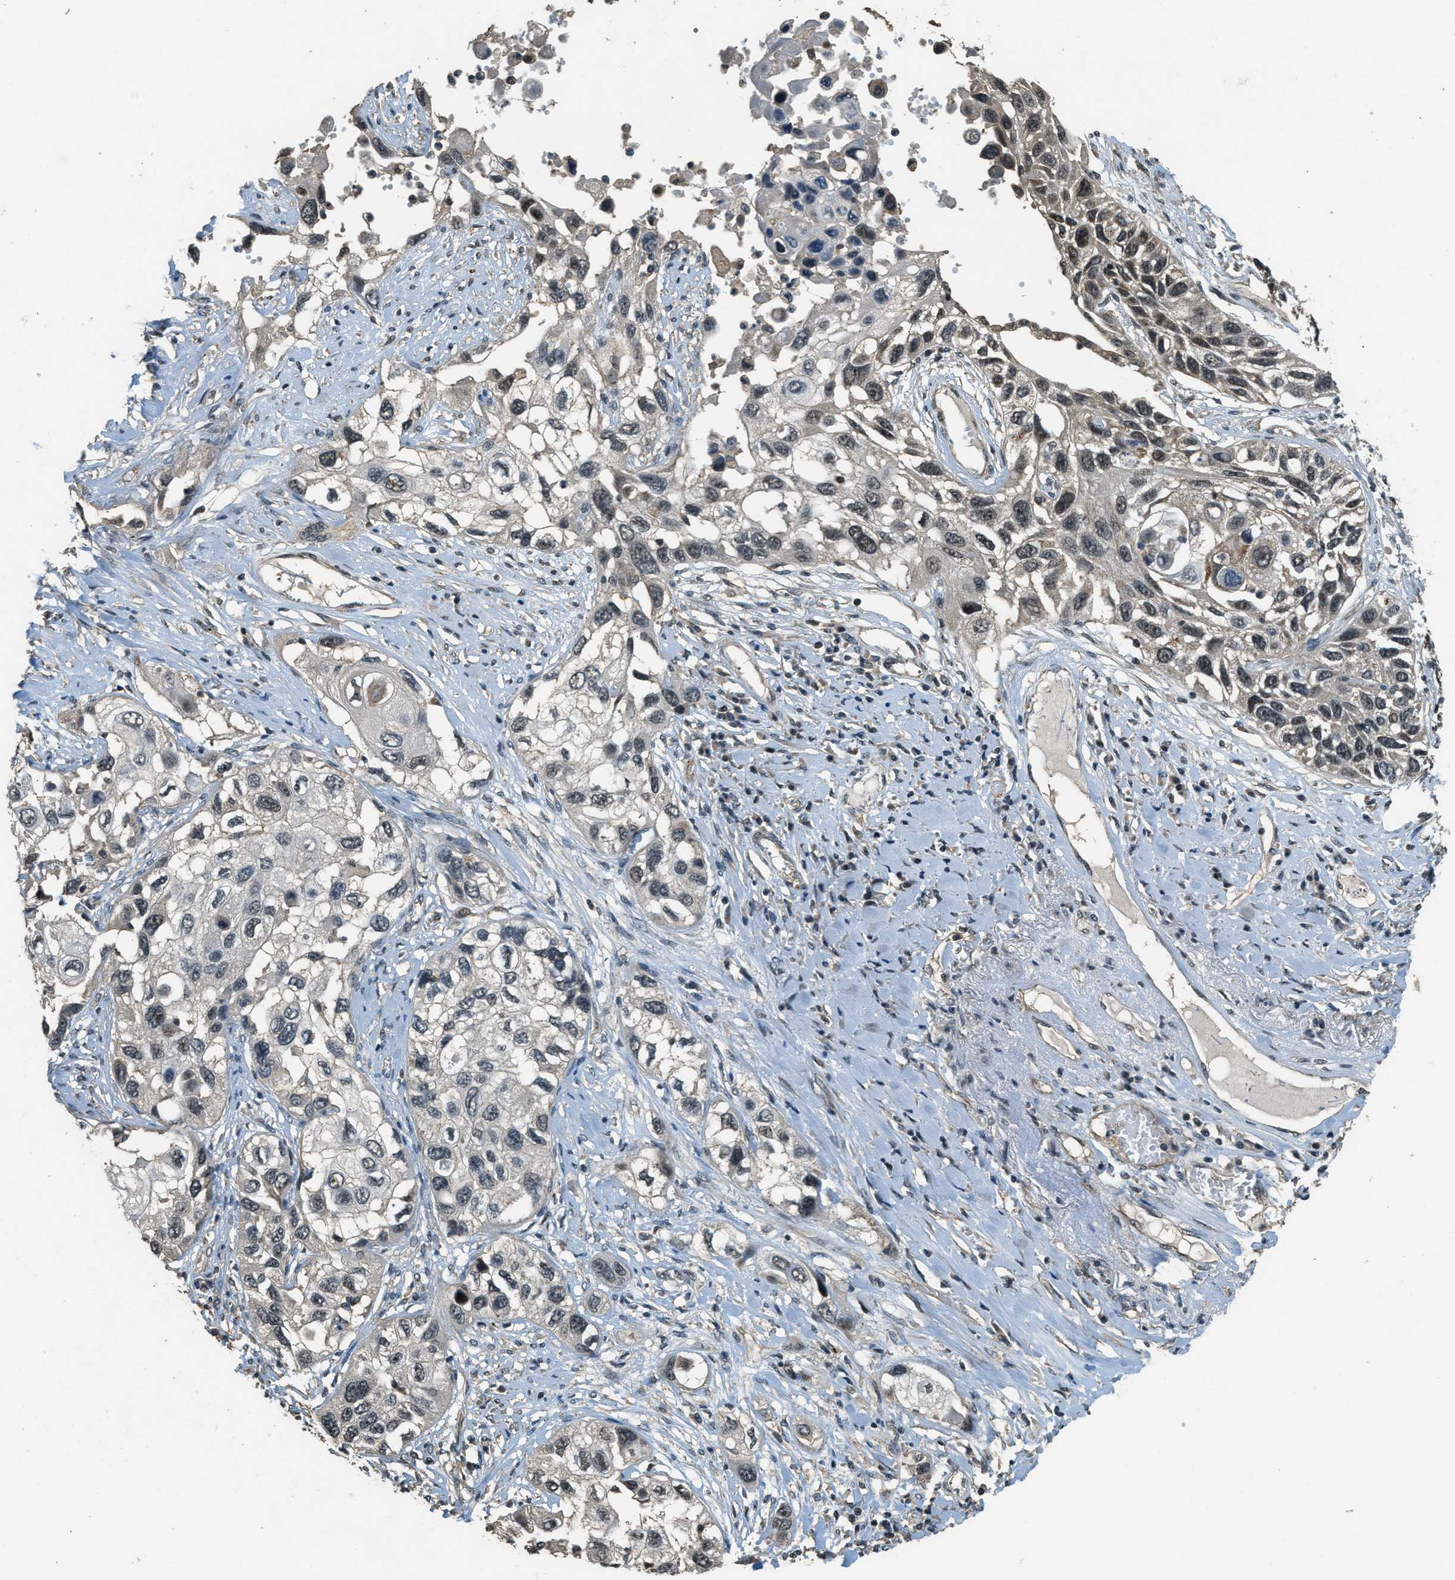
{"staining": {"intensity": "weak", "quantity": ">75%", "location": "nuclear"}, "tissue": "lung cancer", "cell_type": "Tumor cells", "image_type": "cancer", "snomed": [{"axis": "morphology", "description": "Squamous cell carcinoma, NOS"}, {"axis": "topography", "description": "Lung"}], "caption": "Immunohistochemistry histopathology image of neoplastic tissue: human lung cancer (squamous cell carcinoma) stained using immunohistochemistry displays low levels of weak protein expression localized specifically in the nuclear of tumor cells, appearing as a nuclear brown color.", "gene": "MED21", "patient": {"sex": "male", "age": 71}}